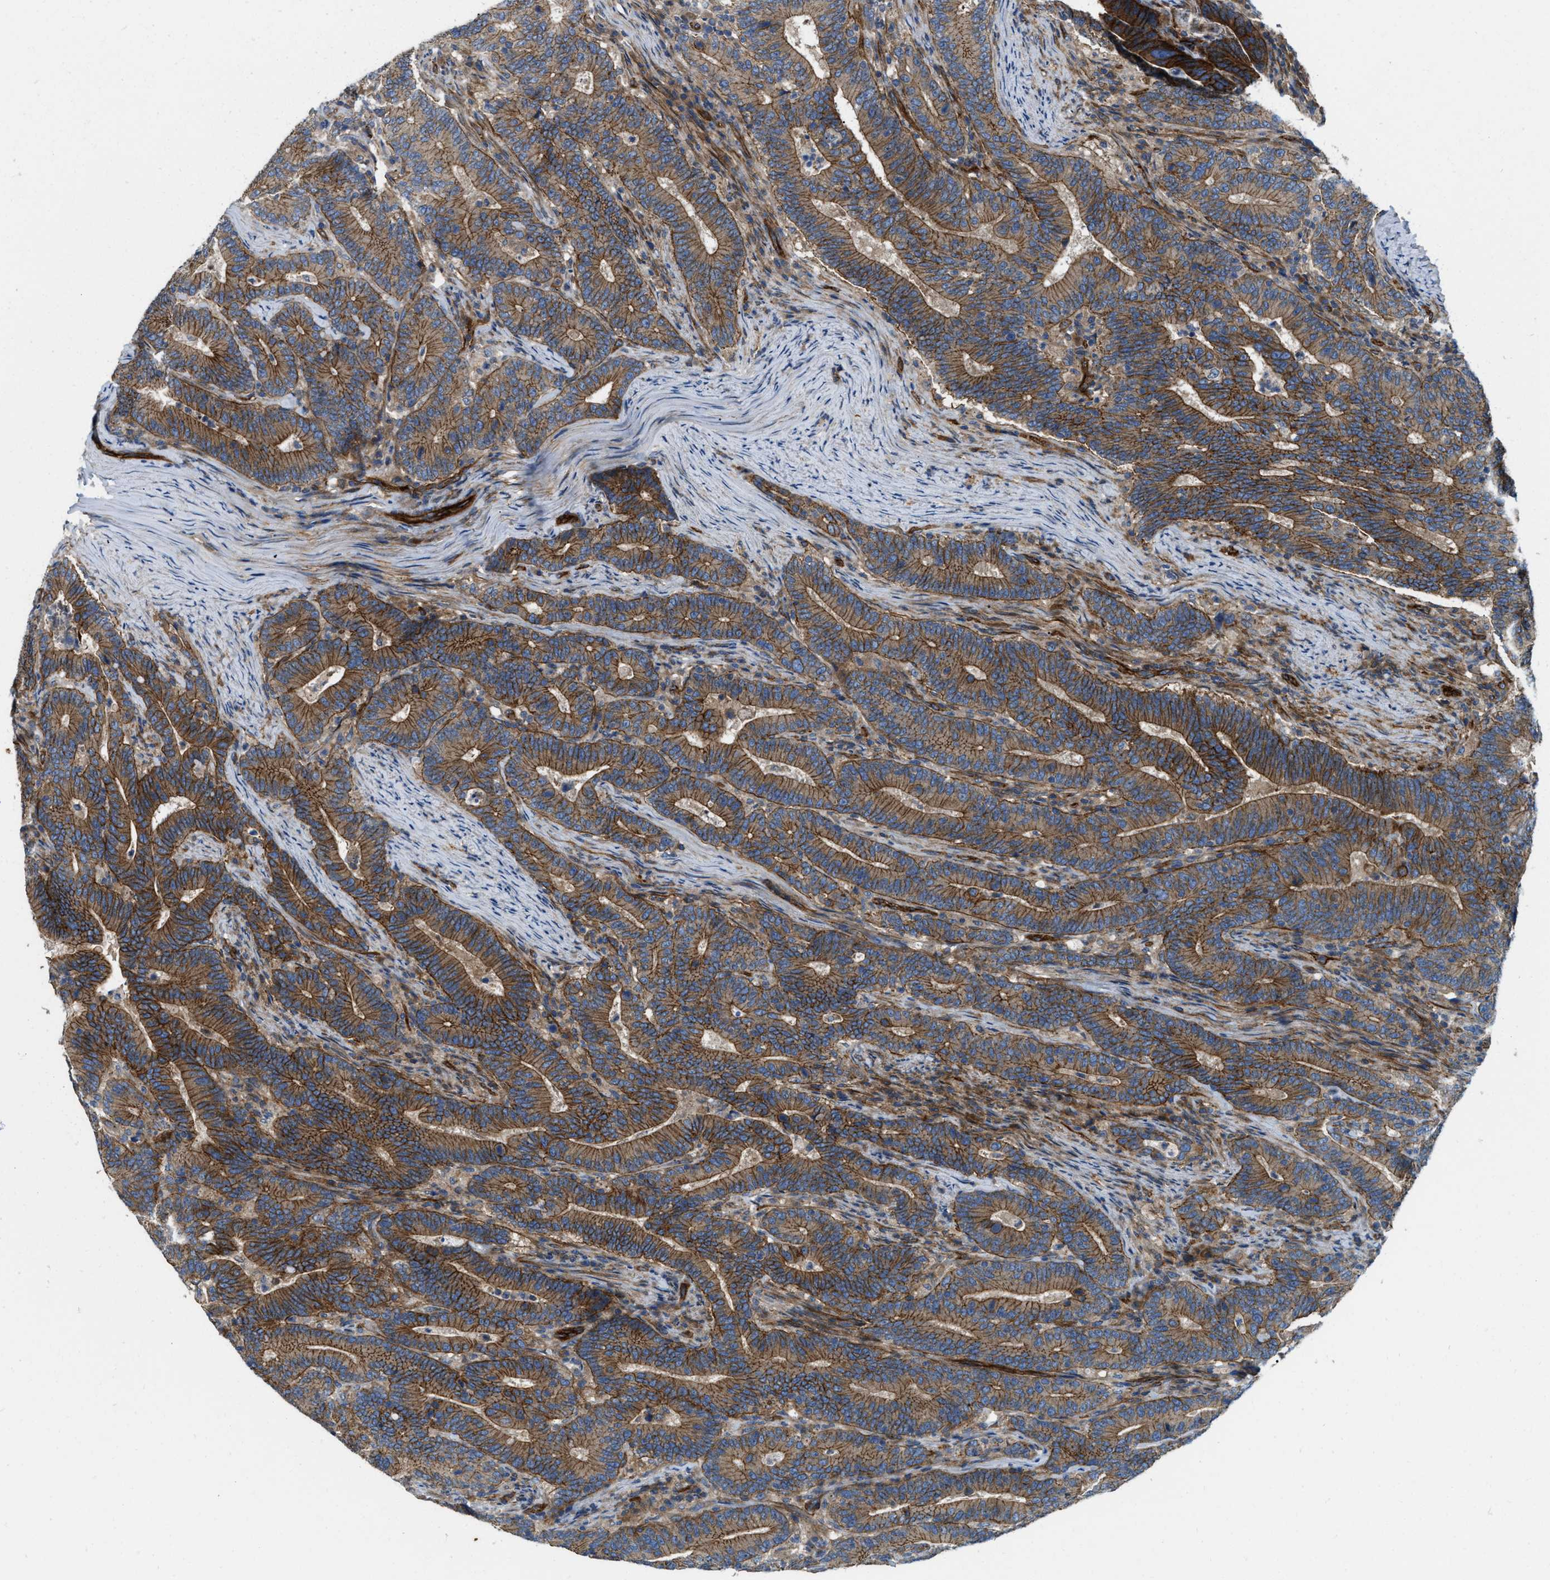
{"staining": {"intensity": "moderate", "quantity": ">75%", "location": "cytoplasmic/membranous"}, "tissue": "colorectal cancer", "cell_type": "Tumor cells", "image_type": "cancer", "snomed": [{"axis": "morphology", "description": "Adenocarcinoma, NOS"}, {"axis": "topography", "description": "Colon"}], "caption": "Immunohistochemistry (IHC) histopathology image of neoplastic tissue: colorectal cancer stained using IHC demonstrates medium levels of moderate protein expression localized specifically in the cytoplasmic/membranous of tumor cells, appearing as a cytoplasmic/membranous brown color.", "gene": "ERC1", "patient": {"sex": "female", "age": 66}}